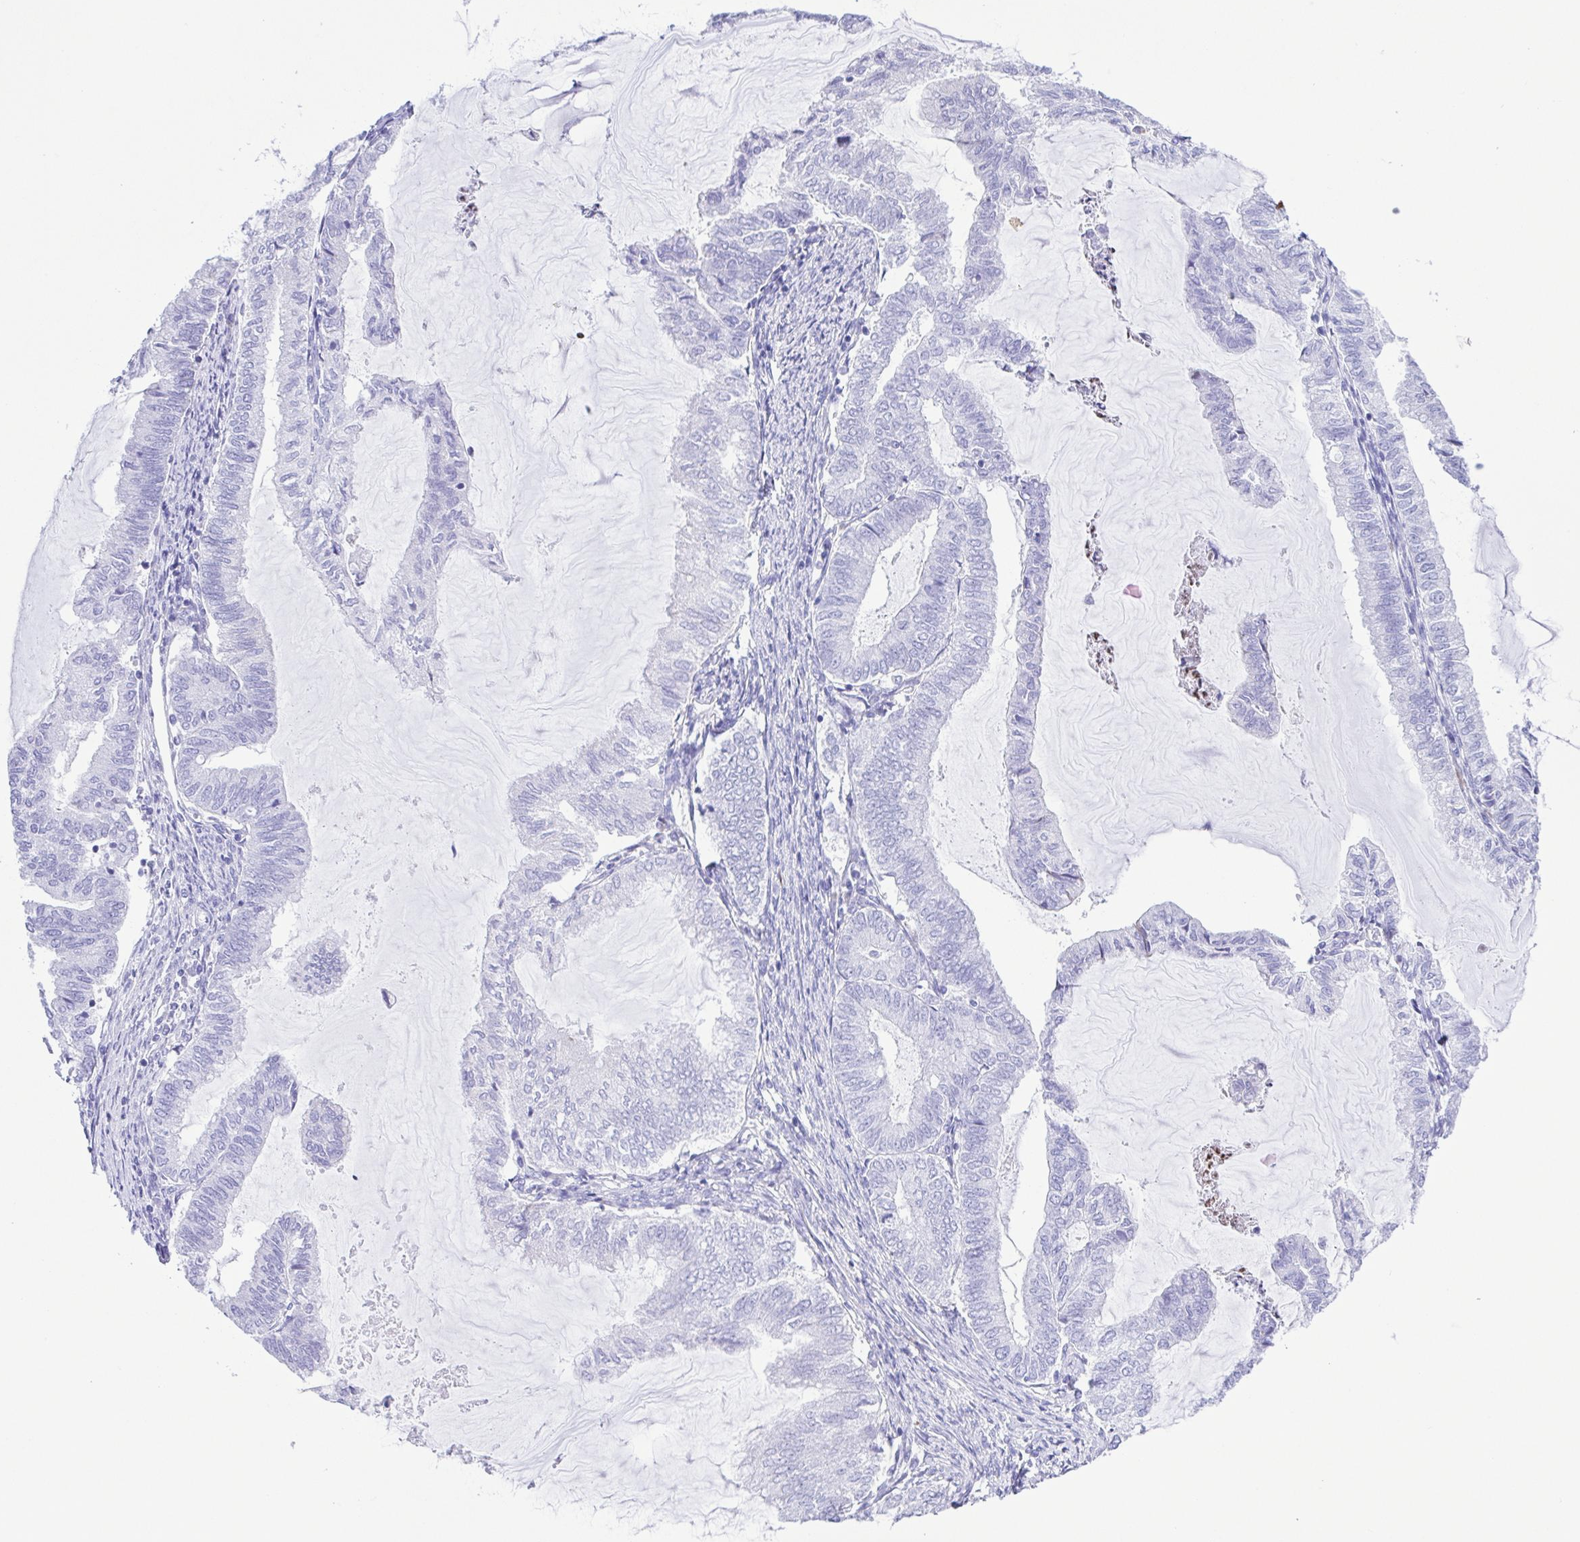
{"staining": {"intensity": "negative", "quantity": "none", "location": "none"}, "tissue": "endometrial cancer", "cell_type": "Tumor cells", "image_type": "cancer", "snomed": [{"axis": "morphology", "description": "Adenocarcinoma, NOS"}, {"axis": "topography", "description": "Endometrium"}], "caption": "This is an immunohistochemistry (IHC) image of human endometrial cancer (adenocarcinoma). There is no positivity in tumor cells.", "gene": "GPR17", "patient": {"sex": "female", "age": 79}}